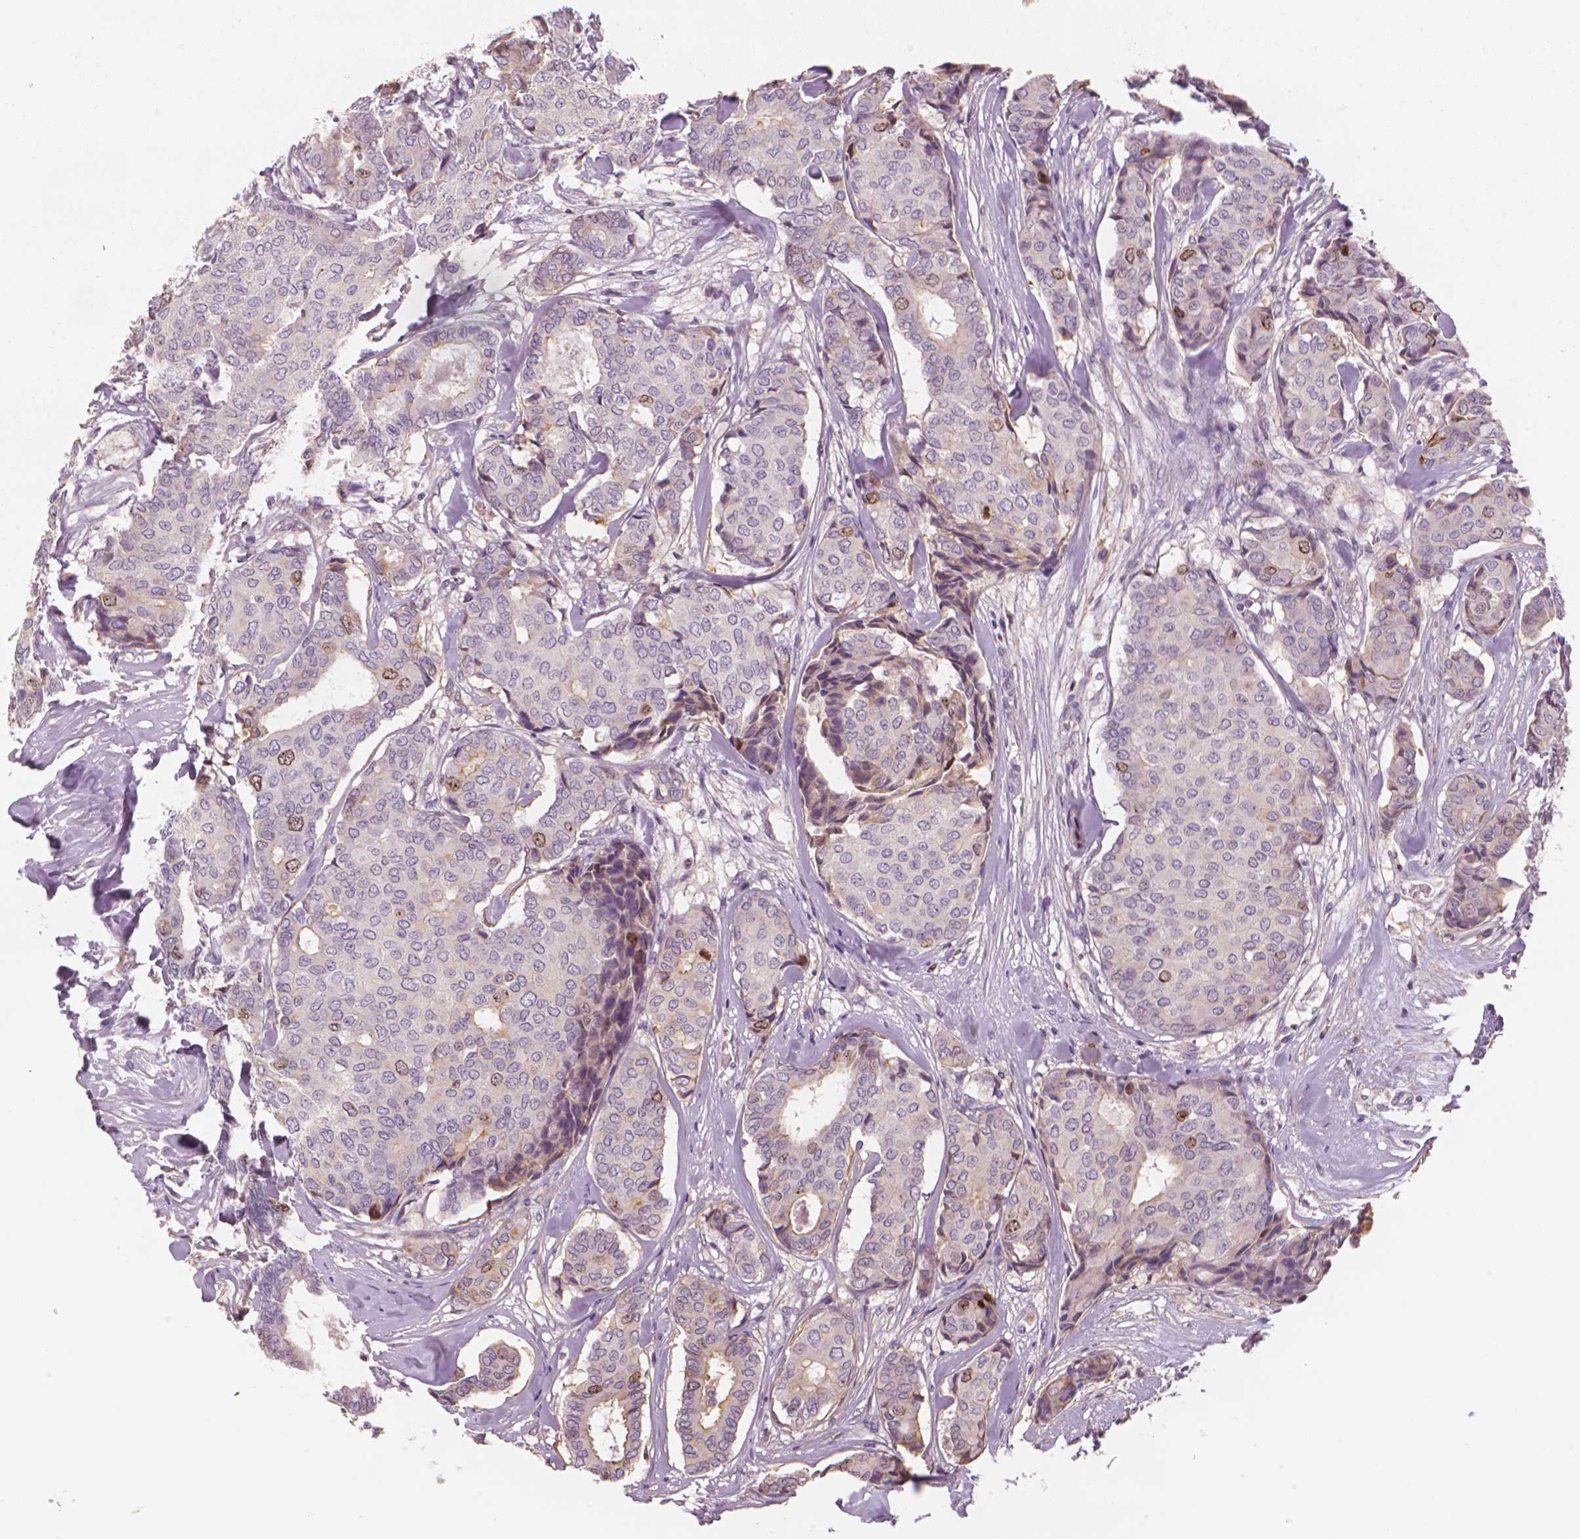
{"staining": {"intensity": "moderate", "quantity": "<25%", "location": "nuclear"}, "tissue": "breast cancer", "cell_type": "Tumor cells", "image_type": "cancer", "snomed": [{"axis": "morphology", "description": "Duct carcinoma"}, {"axis": "topography", "description": "Breast"}], "caption": "This is an image of immunohistochemistry staining of invasive ductal carcinoma (breast), which shows moderate staining in the nuclear of tumor cells.", "gene": "MKI67", "patient": {"sex": "female", "age": 75}}